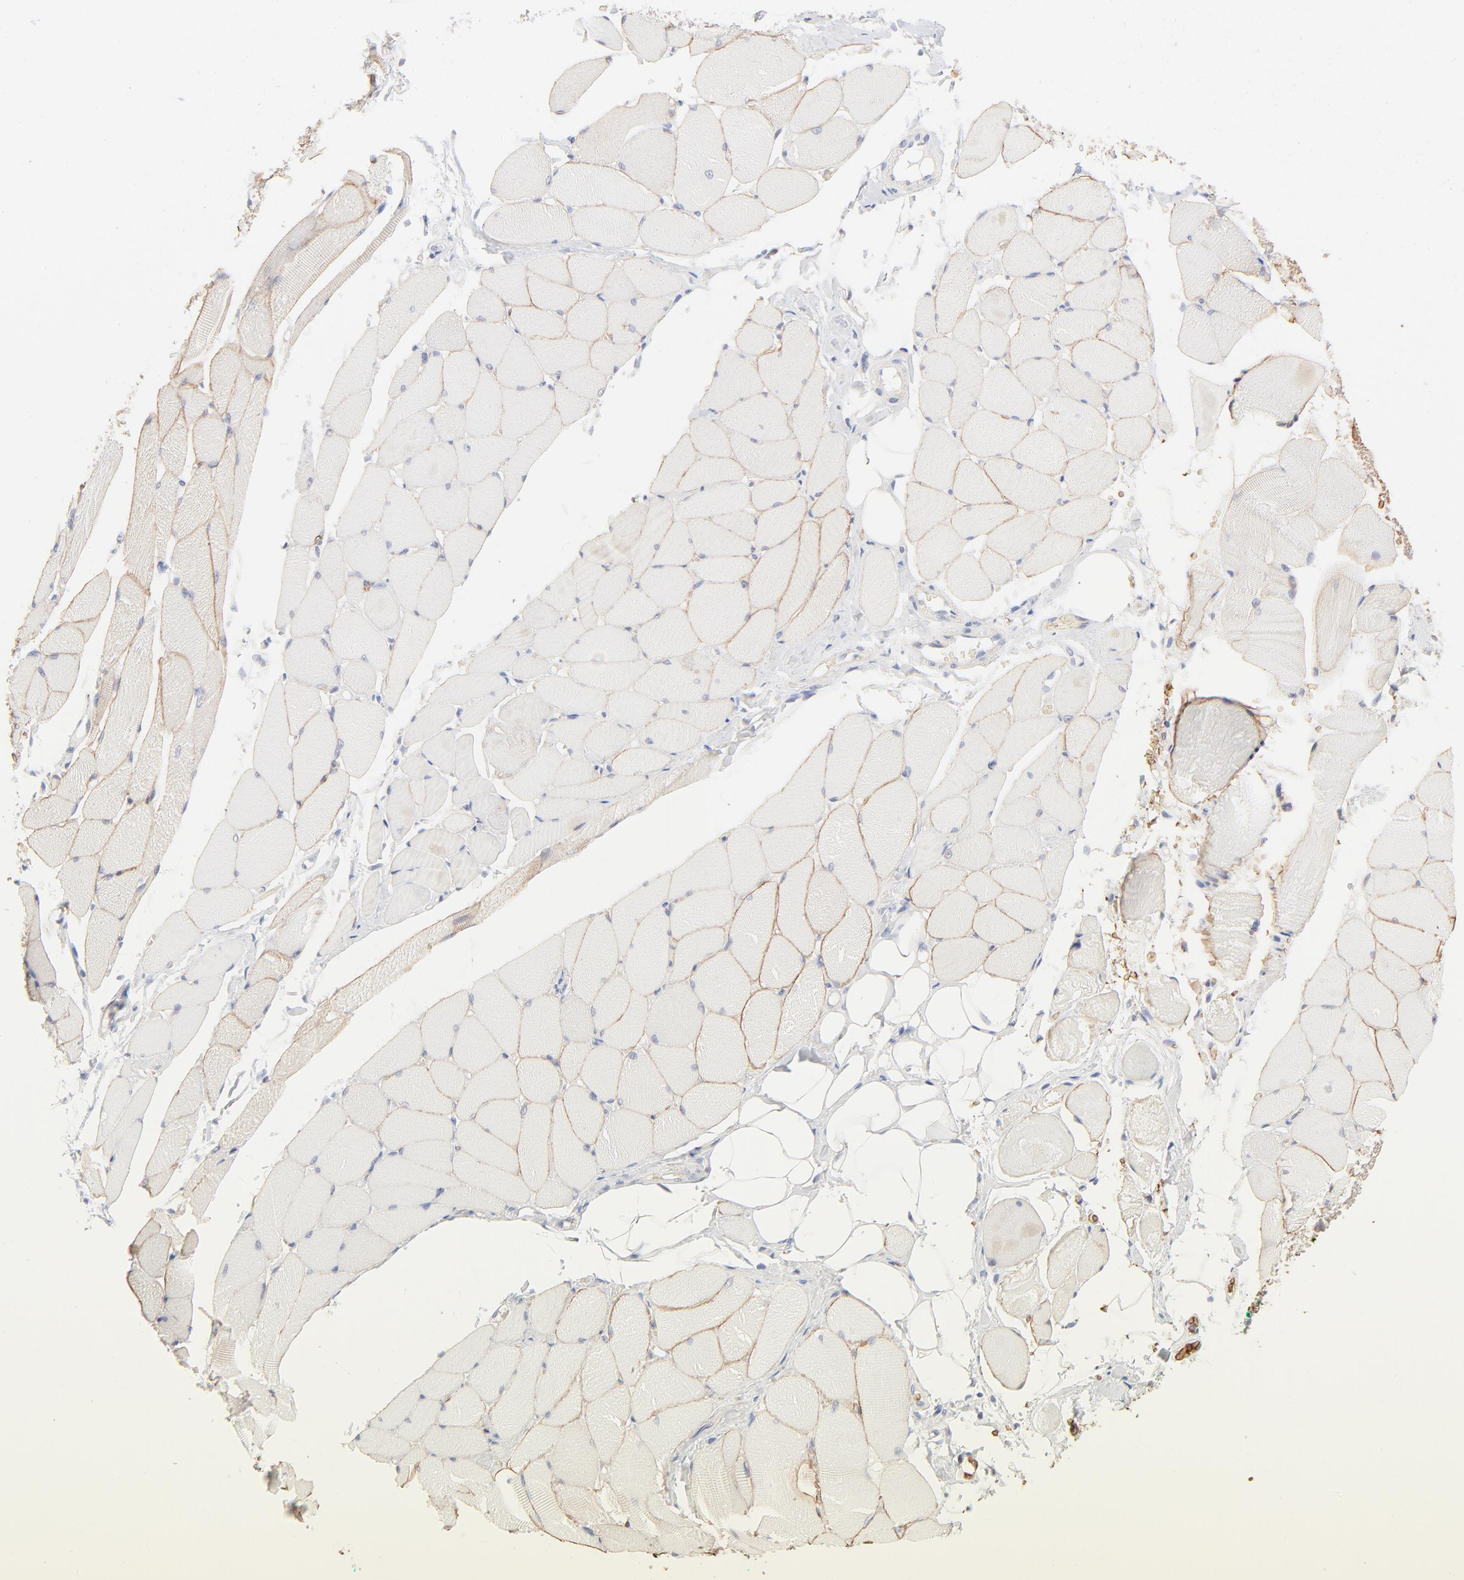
{"staining": {"intensity": "weak", "quantity": "25%-75%", "location": "cytoplasmic/membranous"}, "tissue": "skeletal muscle", "cell_type": "Myocytes", "image_type": "normal", "snomed": [{"axis": "morphology", "description": "Normal tissue, NOS"}, {"axis": "topography", "description": "Skeletal muscle"}, {"axis": "topography", "description": "Peripheral nerve tissue"}], "caption": "Skeletal muscle stained with immunohistochemistry (IHC) shows weak cytoplasmic/membranous staining in approximately 25%-75% of myocytes. (Brightfield microscopy of DAB IHC at high magnification).", "gene": "SPTB", "patient": {"sex": "female", "age": 84}}